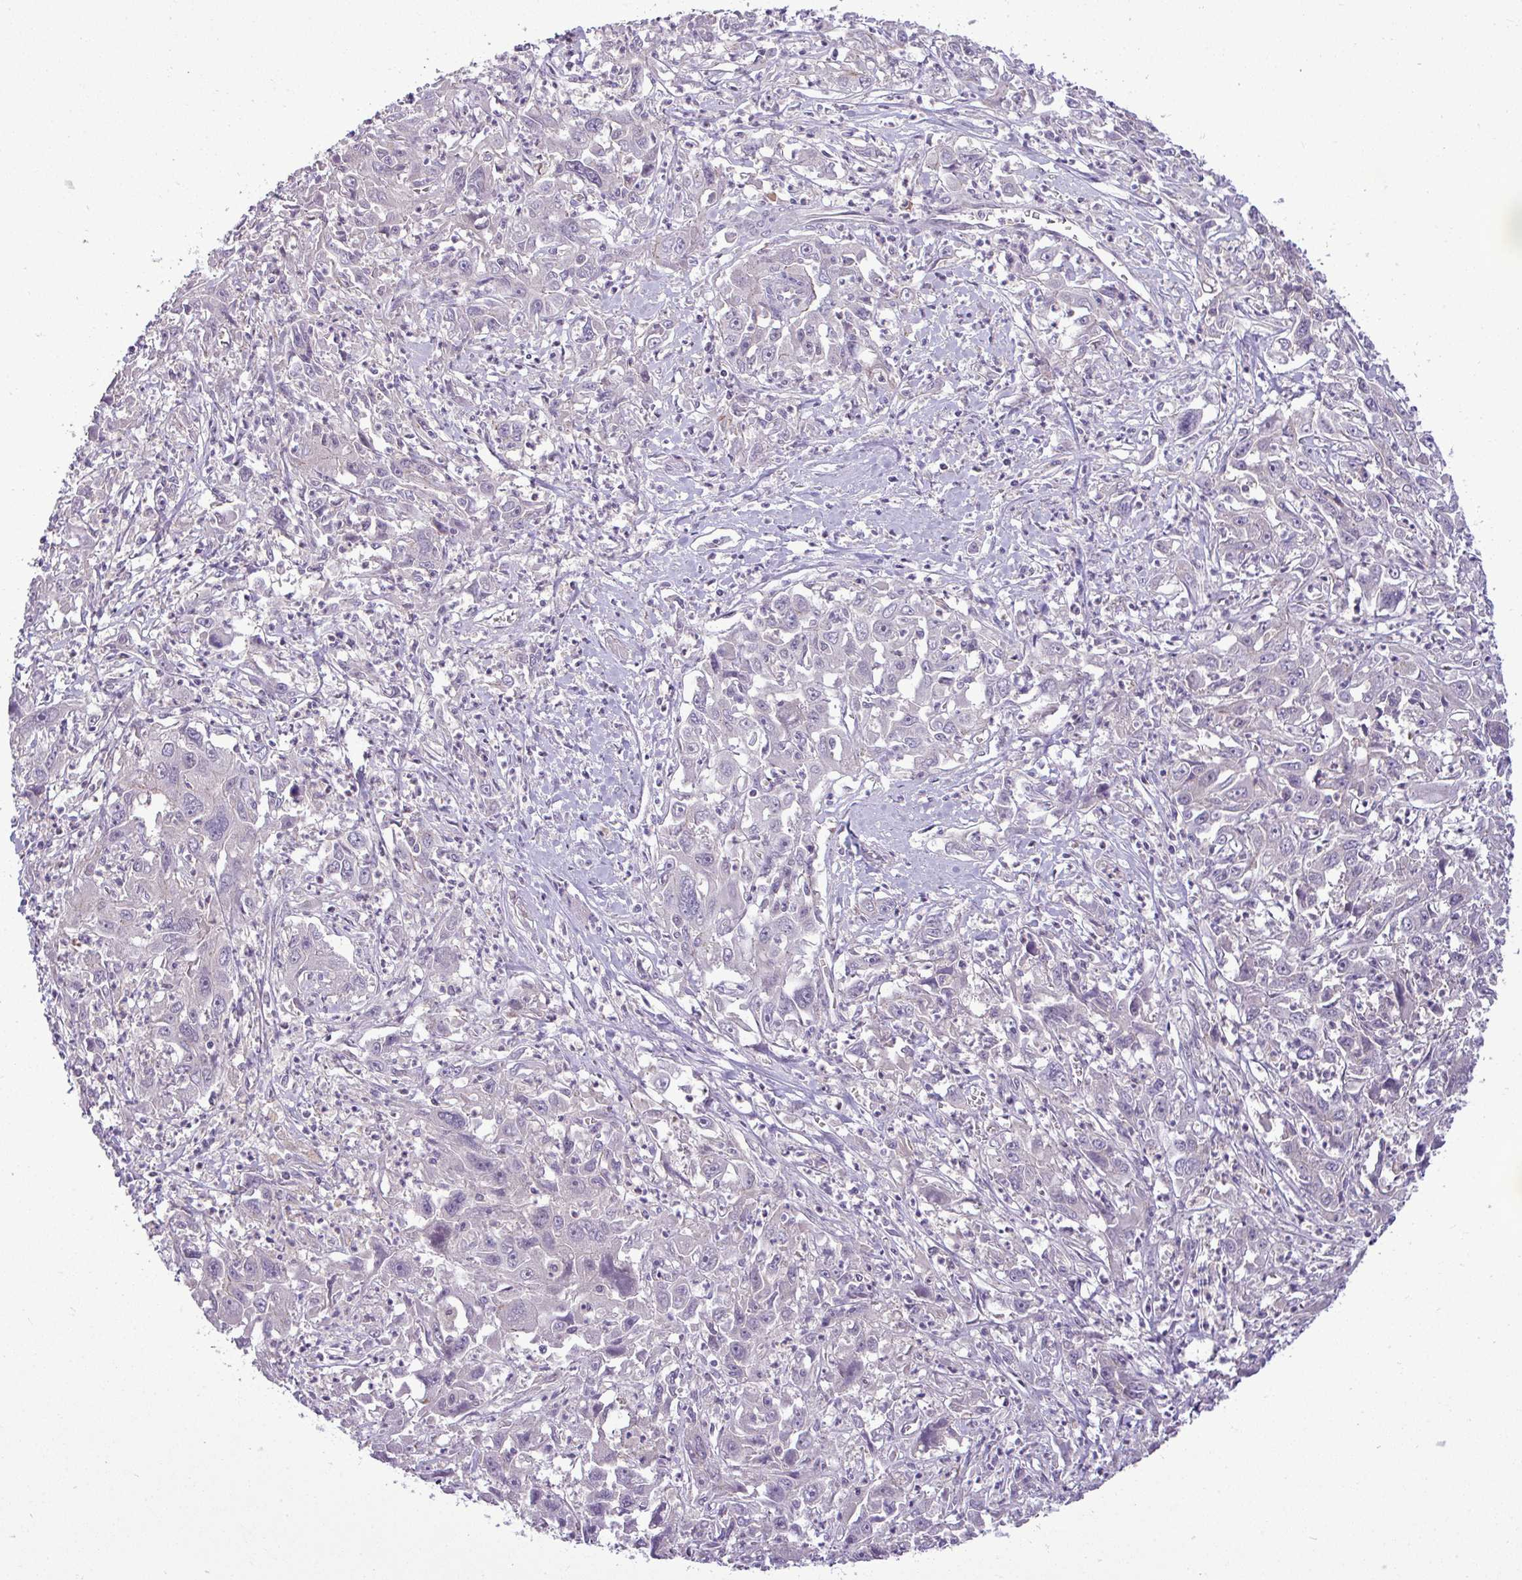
{"staining": {"intensity": "negative", "quantity": "none", "location": "none"}, "tissue": "liver cancer", "cell_type": "Tumor cells", "image_type": "cancer", "snomed": [{"axis": "morphology", "description": "Carcinoma, Hepatocellular, NOS"}, {"axis": "topography", "description": "Liver"}], "caption": "The immunohistochemistry (IHC) micrograph has no significant staining in tumor cells of liver cancer tissue. The staining is performed using DAB (3,3'-diaminobenzidine) brown chromogen with nuclei counter-stained in using hematoxylin.", "gene": "APOM", "patient": {"sex": "male", "age": 63}}